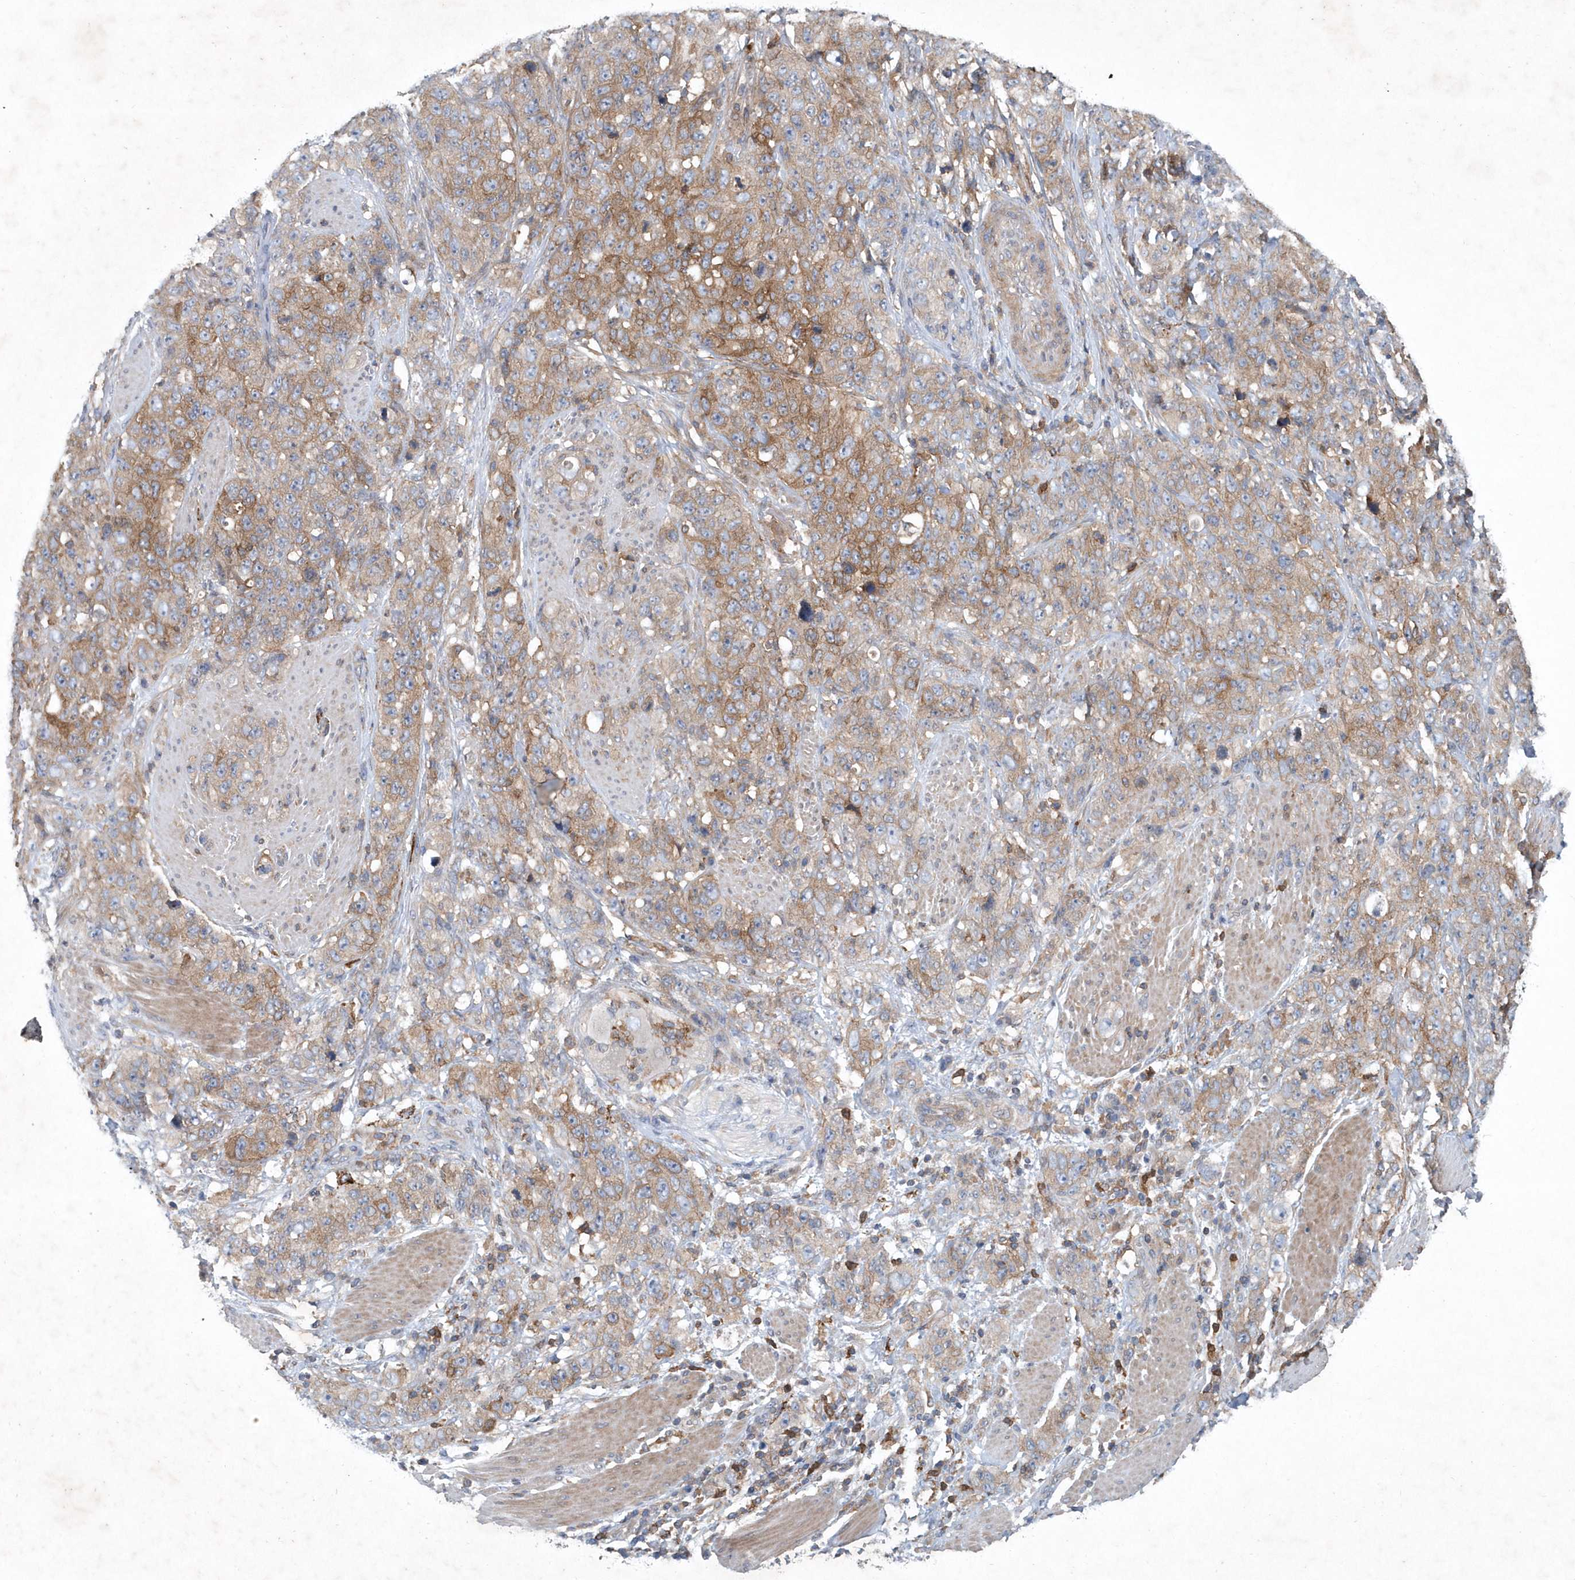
{"staining": {"intensity": "moderate", "quantity": ">75%", "location": "cytoplasmic/membranous"}, "tissue": "stomach cancer", "cell_type": "Tumor cells", "image_type": "cancer", "snomed": [{"axis": "morphology", "description": "Adenocarcinoma, NOS"}, {"axis": "topography", "description": "Stomach"}], "caption": "High-magnification brightfield microscopy of stomach adenocarcinoma stained with DAB (3,3'-diaminobenzidine) (brown) and counterstained with hematoxylin (blue). tumor cells exhibit moderate cytoplasmic/membranous positivity is present in about>75% of cells.", "gene": "P2RY10", "patient": {"sex": "male", "age": 48}}